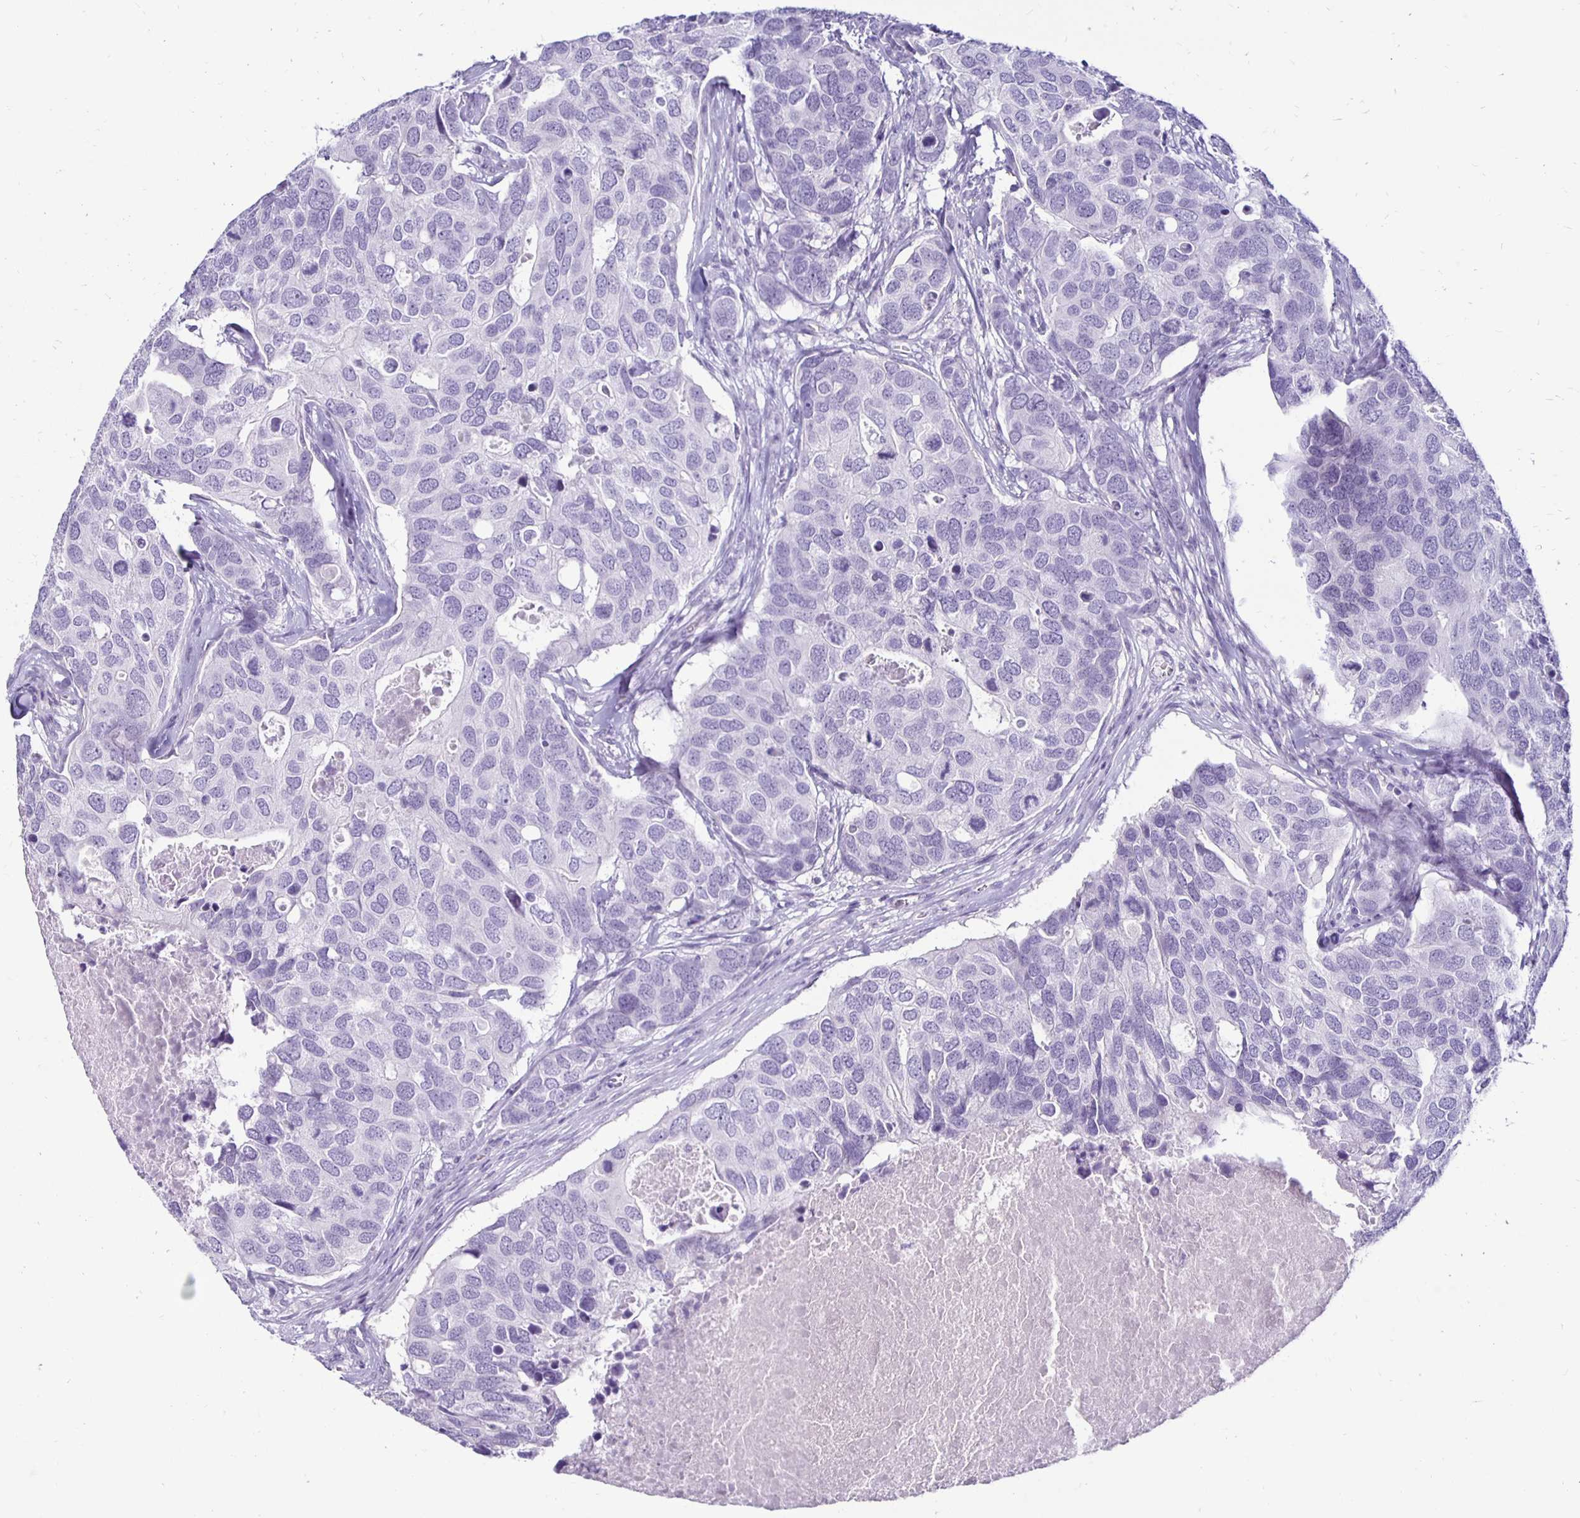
{"staining": {"intensity": "negative", "quantity": "none", "location": "none"}, "tissue": "breast cancer", "cell_type": "Tumor cells", "image_type": "cancer", "snomed": [{"axis": "morphology", "description": "Duct carcinoma"}, {"axis": "topography", "description": "Breast"}], "caption": "A photomicrograph of breast cancer stained for a protein exhibits no brown staining in tumor cells. (DAB IHC with hematoxylin counter stain).", "gene": "RYR1", "patient": {"sex": "female", "age": 83}}